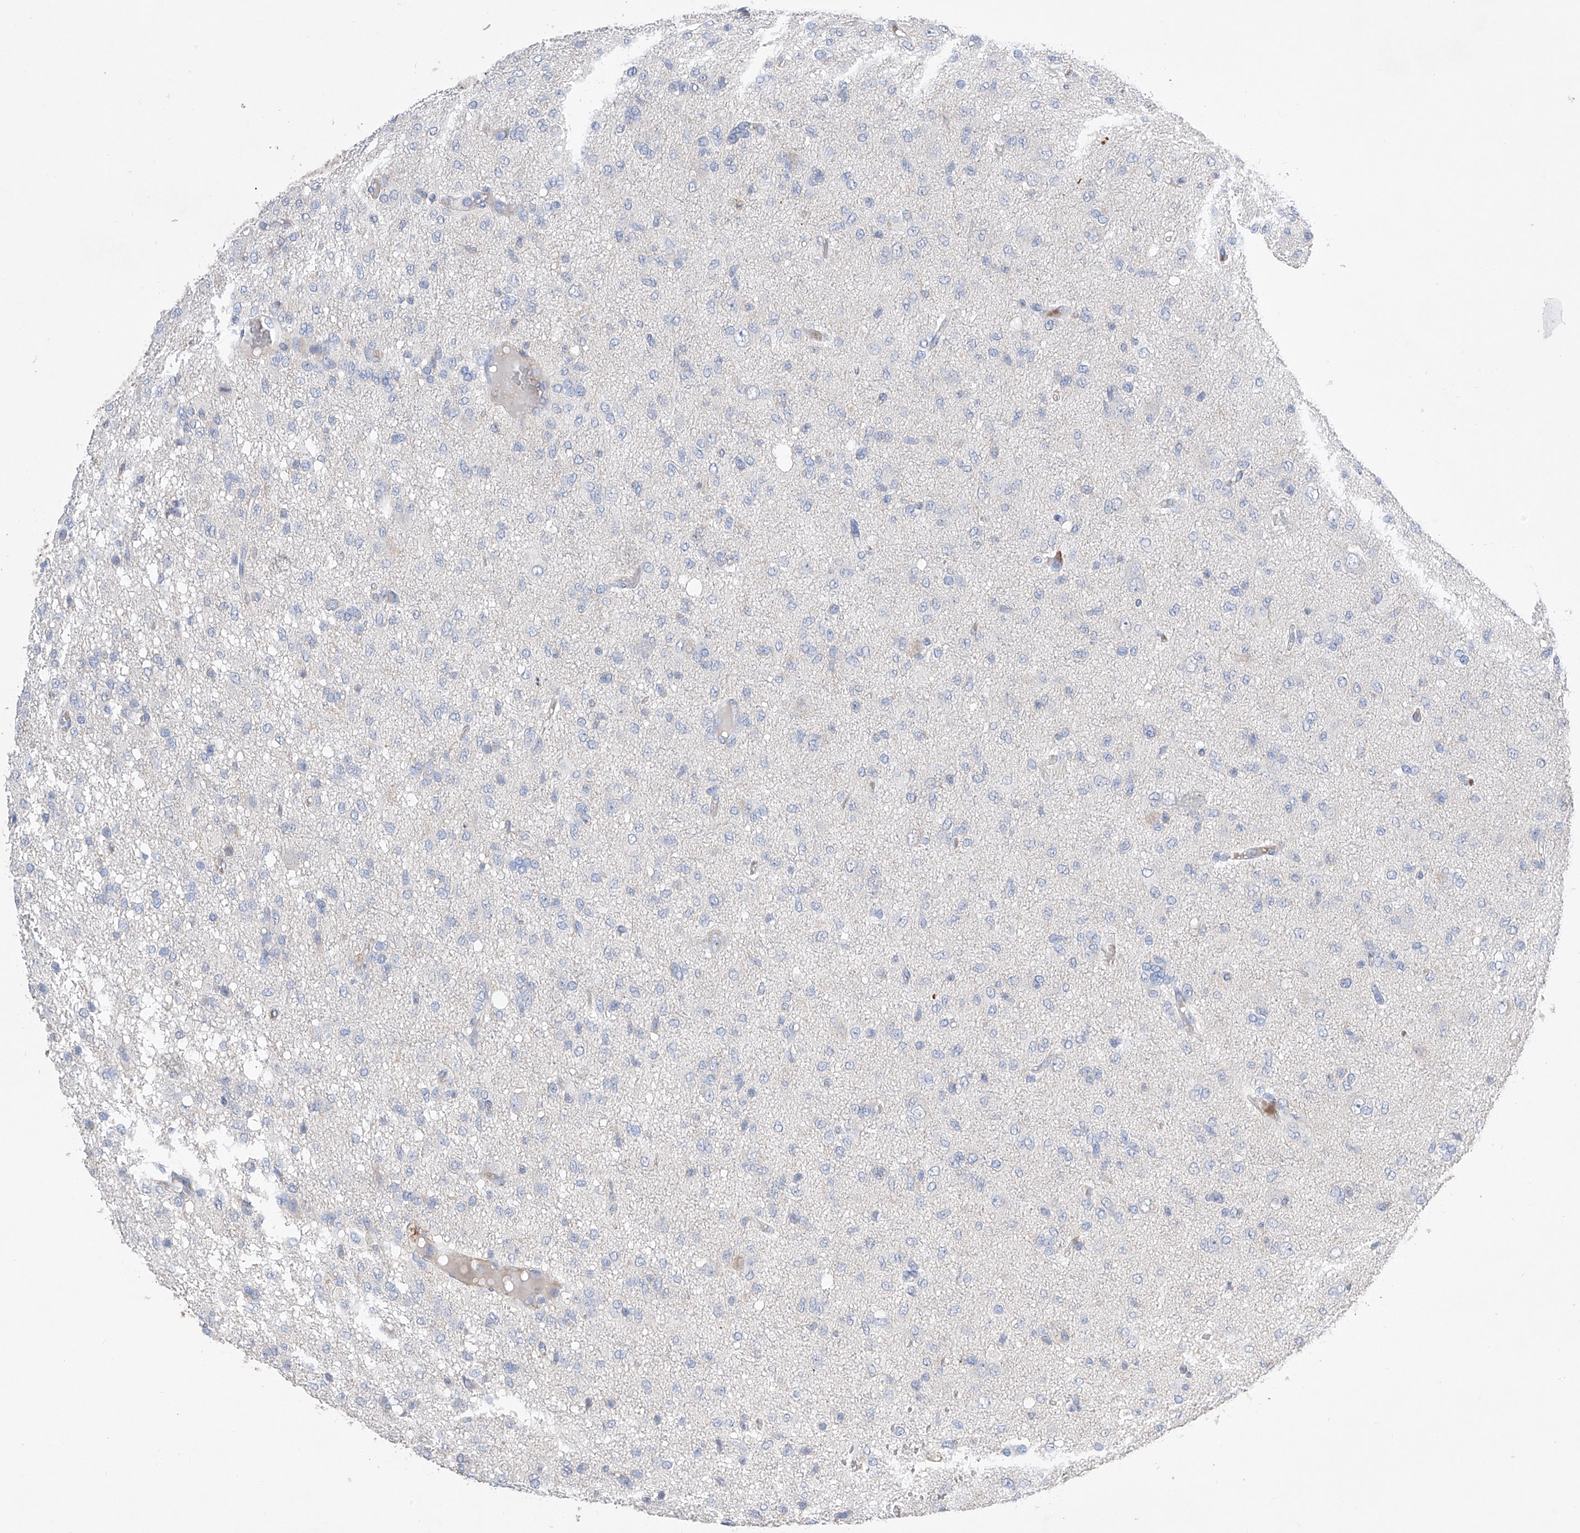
{"staining": {"intensity": "negative", "quantity": "none", "location": "none"}, "tissue": "glioma", "cell_type": "Tumor cells", "image_type": "cancer", "snomed": [{"axis": "morphology", "description": "Glioma, malignant, High grade"}, {"axis": "topography", "description": "Brain"}], "caption": "The IHC photomicrograph has no significant positivity in tumor cells of glioma tissue.", "gene": "NFATC4", "patient": {"sex": "female", "age": 59}}